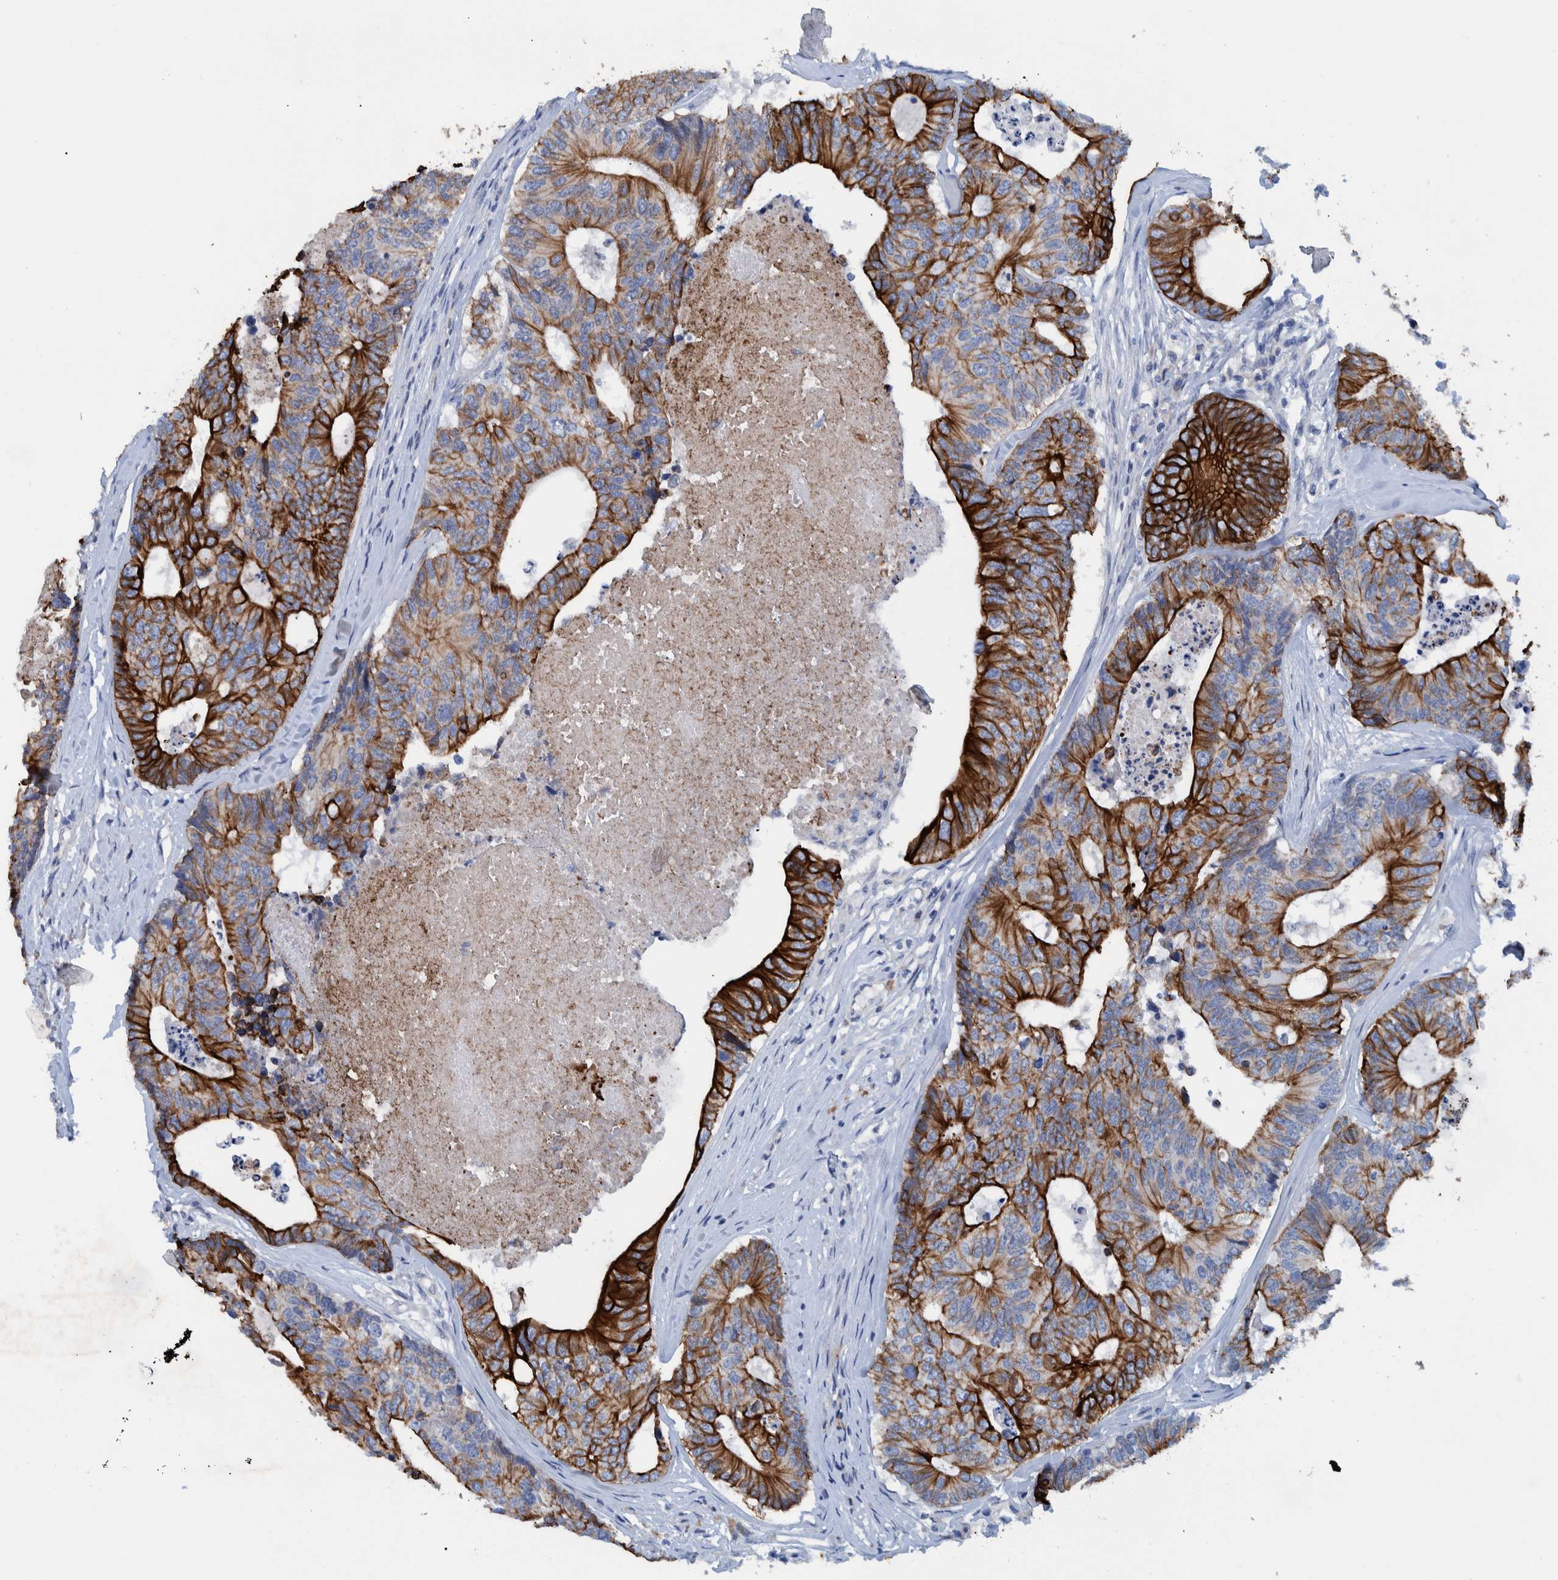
{"staining": {"intensity": "strong", "quantity": ">75%", "location": "cytoplasmic/membranous"}, "tissue": "colorectal cancer", "cell_type": "Tumor cells", "image_type": "cancer", "snomed": [{"axis": "morphology", "description": "Adenocarcinoma, NOS"}, {"axis": "topography", "description": "Colon"}], "caption": "Colorectal cancer (adenocarcinoma) stained with IHC exhibits strong cytoplasmic/membranous positivity in about >75% of tumor cells.", "gene": "MKS1", "patient": {"sex": "female", "age": 67}}